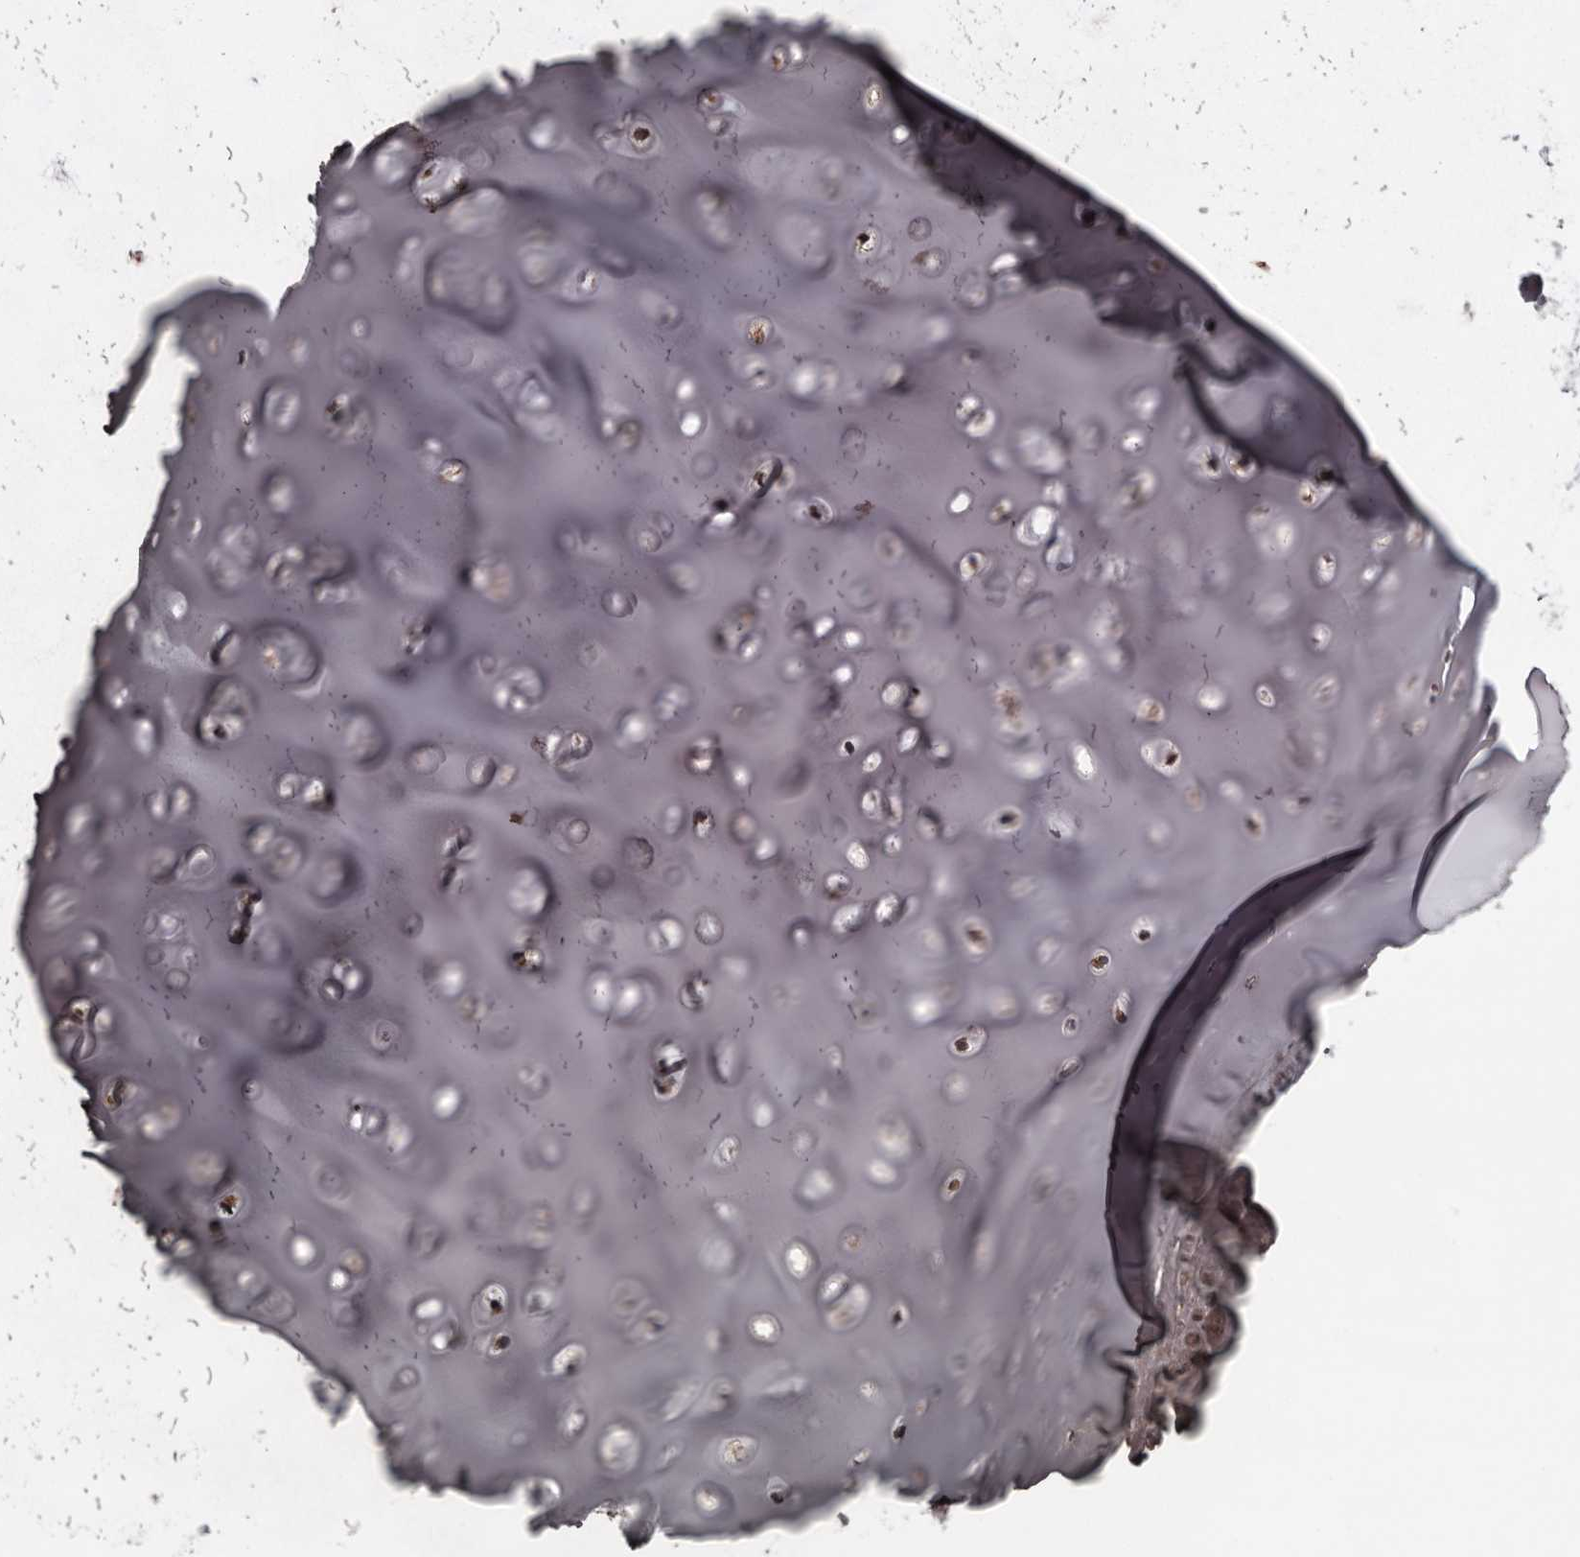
{"staining": {"intensity": "weak", "quantity": "25%-75%", "location": "cytoplasmic/membranous"}, "tissue": "soft tissue", "cell_type": "Chondrocytes", "image_type": "normal", "snomed": [{"axis": "morphology", "description": "Normal tissue, NOS"}, {"axis": "morphology", "description": "Basal cell carcinoma"}, {"axis": "topography", "description": "Cartilage tissue"}, {"axis": "topography", "description": "Nasopharynx"}, {"axis": "topography", "description": "Oral tissue"}], "caption": "The image shows staining of unremarkable soft tissue, revealing weak cytoplasmic/membranous protein staining (brown color) within chondrocytes.", "gene": "CYP1B1", "patient": {"sex": "female", "age": 77}}